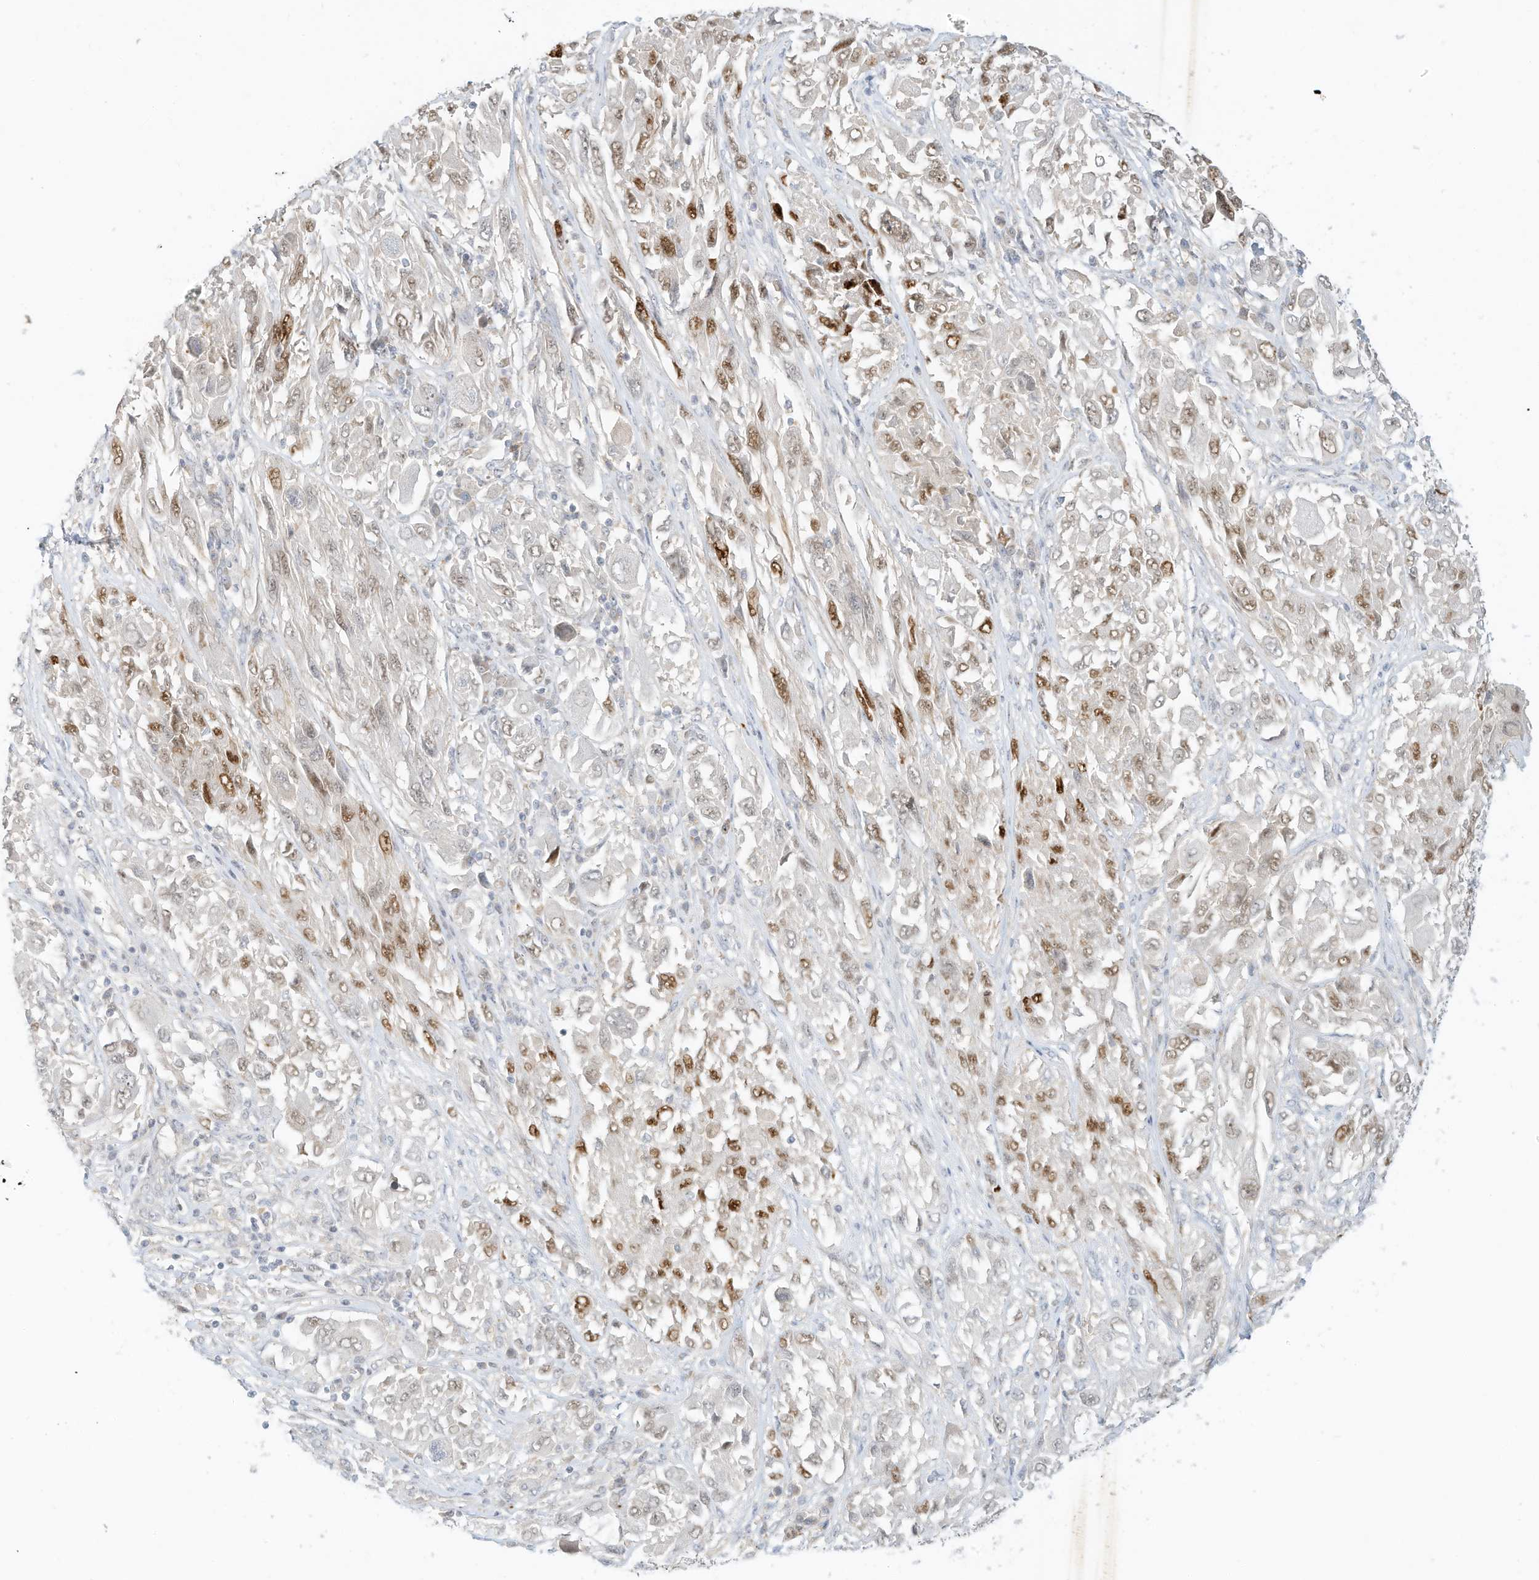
{"staining": {"intensity": "moderate", "quantity": "25%-75%", "location": "nuclear"}, "tissue": "melanoma", "cell_type": "Tumor cells", "image_type": "cancer", "snomed": [{"axis": "morphology", "description": "Malignant melanoma, NOS"}, {"axis": "topography", "description": "Skin"}], "caption": "Protein expression analysis of human melanoma reveals moderate nuclear positivity in about 25%-75% of tumor cells.", "gene": "PAK6", "patient": {"sex": "female", "age": 91}}